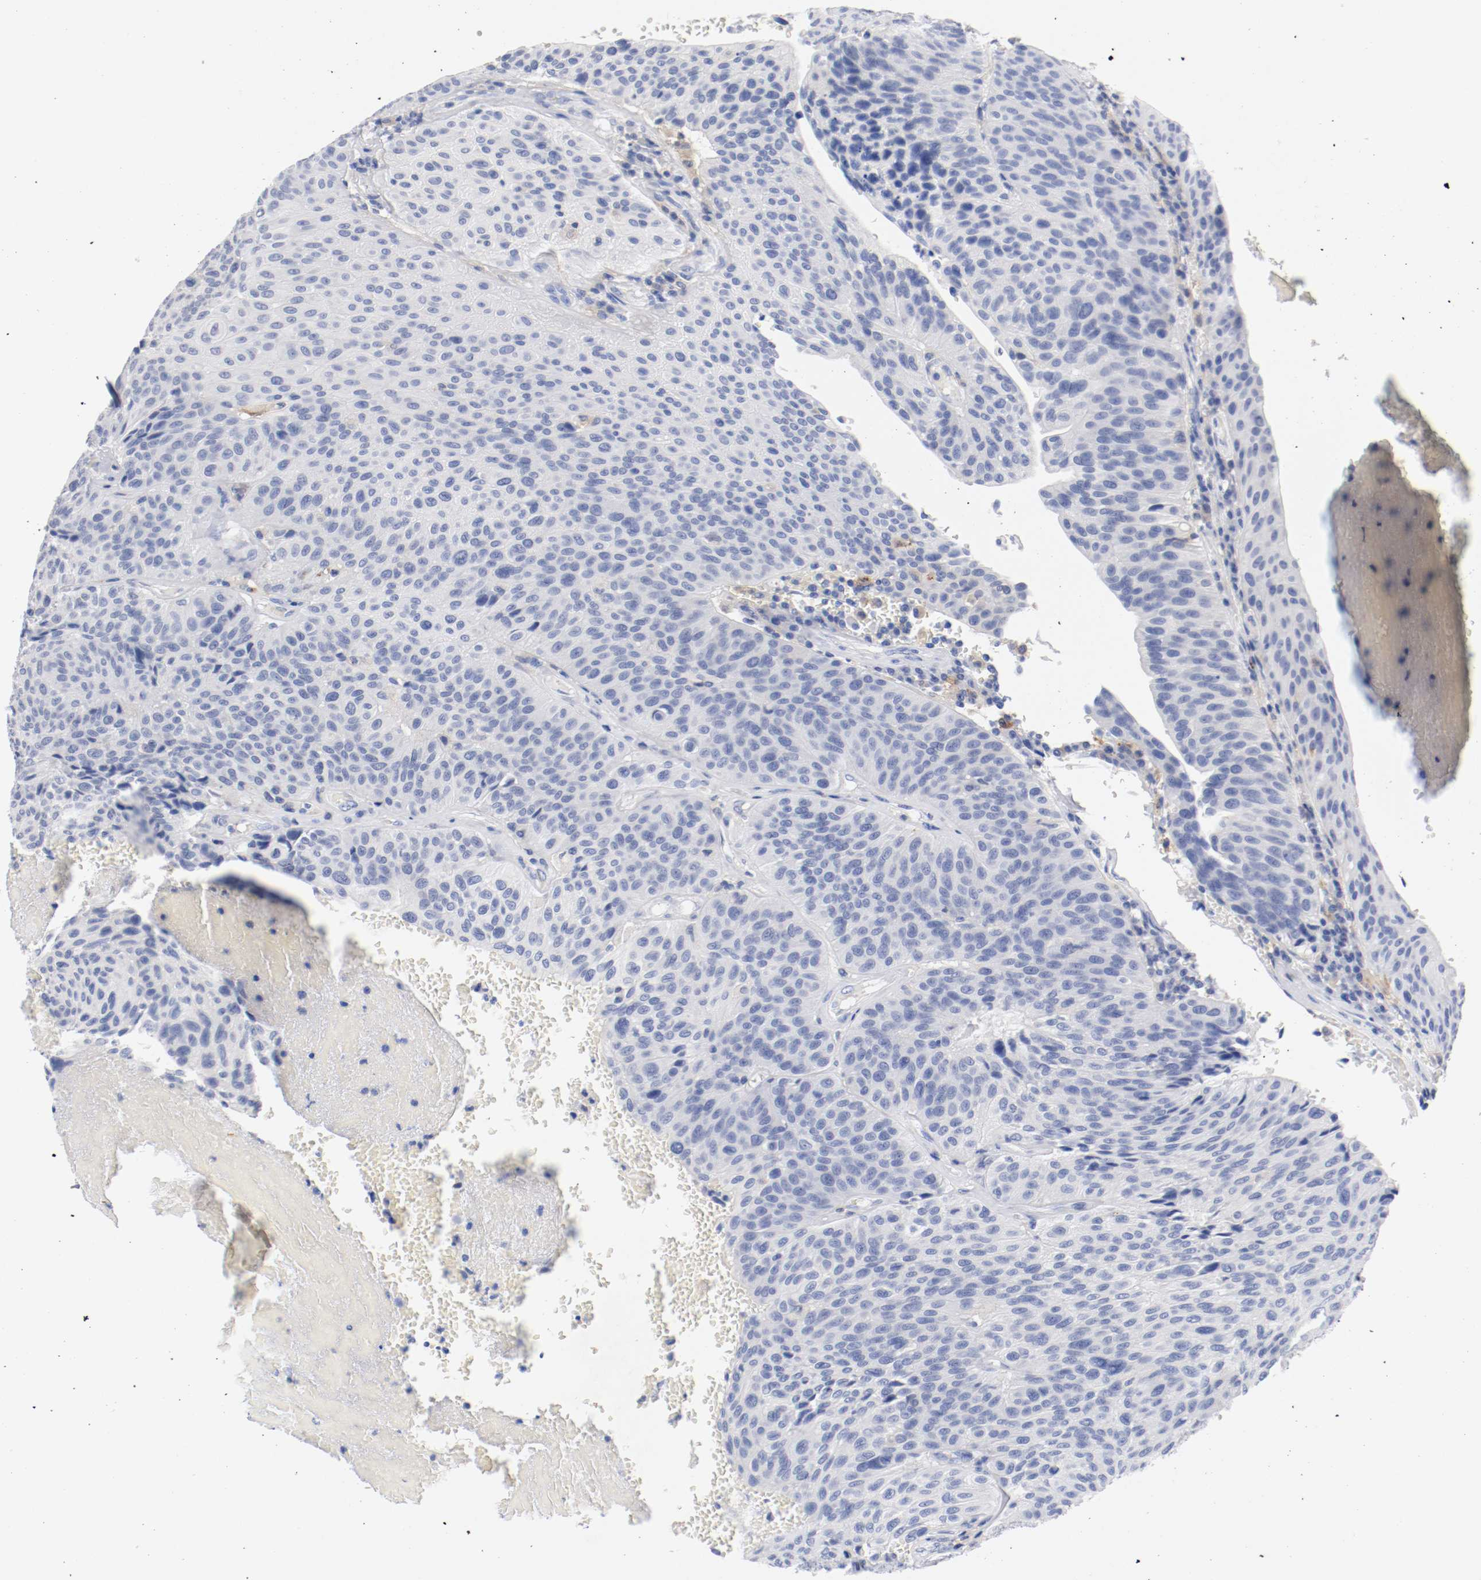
{"staining": {"intensity": "negative", "quantity": "none", "location": "none"}, "tissue": "urothelial cancer", "cell_type": "Tumor cells", "image_type": "cancer", "snomed": [{"axis": "morphology", "description": "Urothelial carcinoma, High grade"}, {"axis": "topography", "description": "Urinary bladder"}], "caption": "DAB immunohistochemical staining of urothelial carcinoma (high-grade) shows no significant staining in tumor cells. (Stains: DAB (3,3'-diaminobenzidine) immunohistochemistry (IHC) with hematoxylin counter stain, Microscopy: brightfield microscopy at high magnification).", "gene": "FGFBP1", "patient": {"sex": "male", "age": 66}}